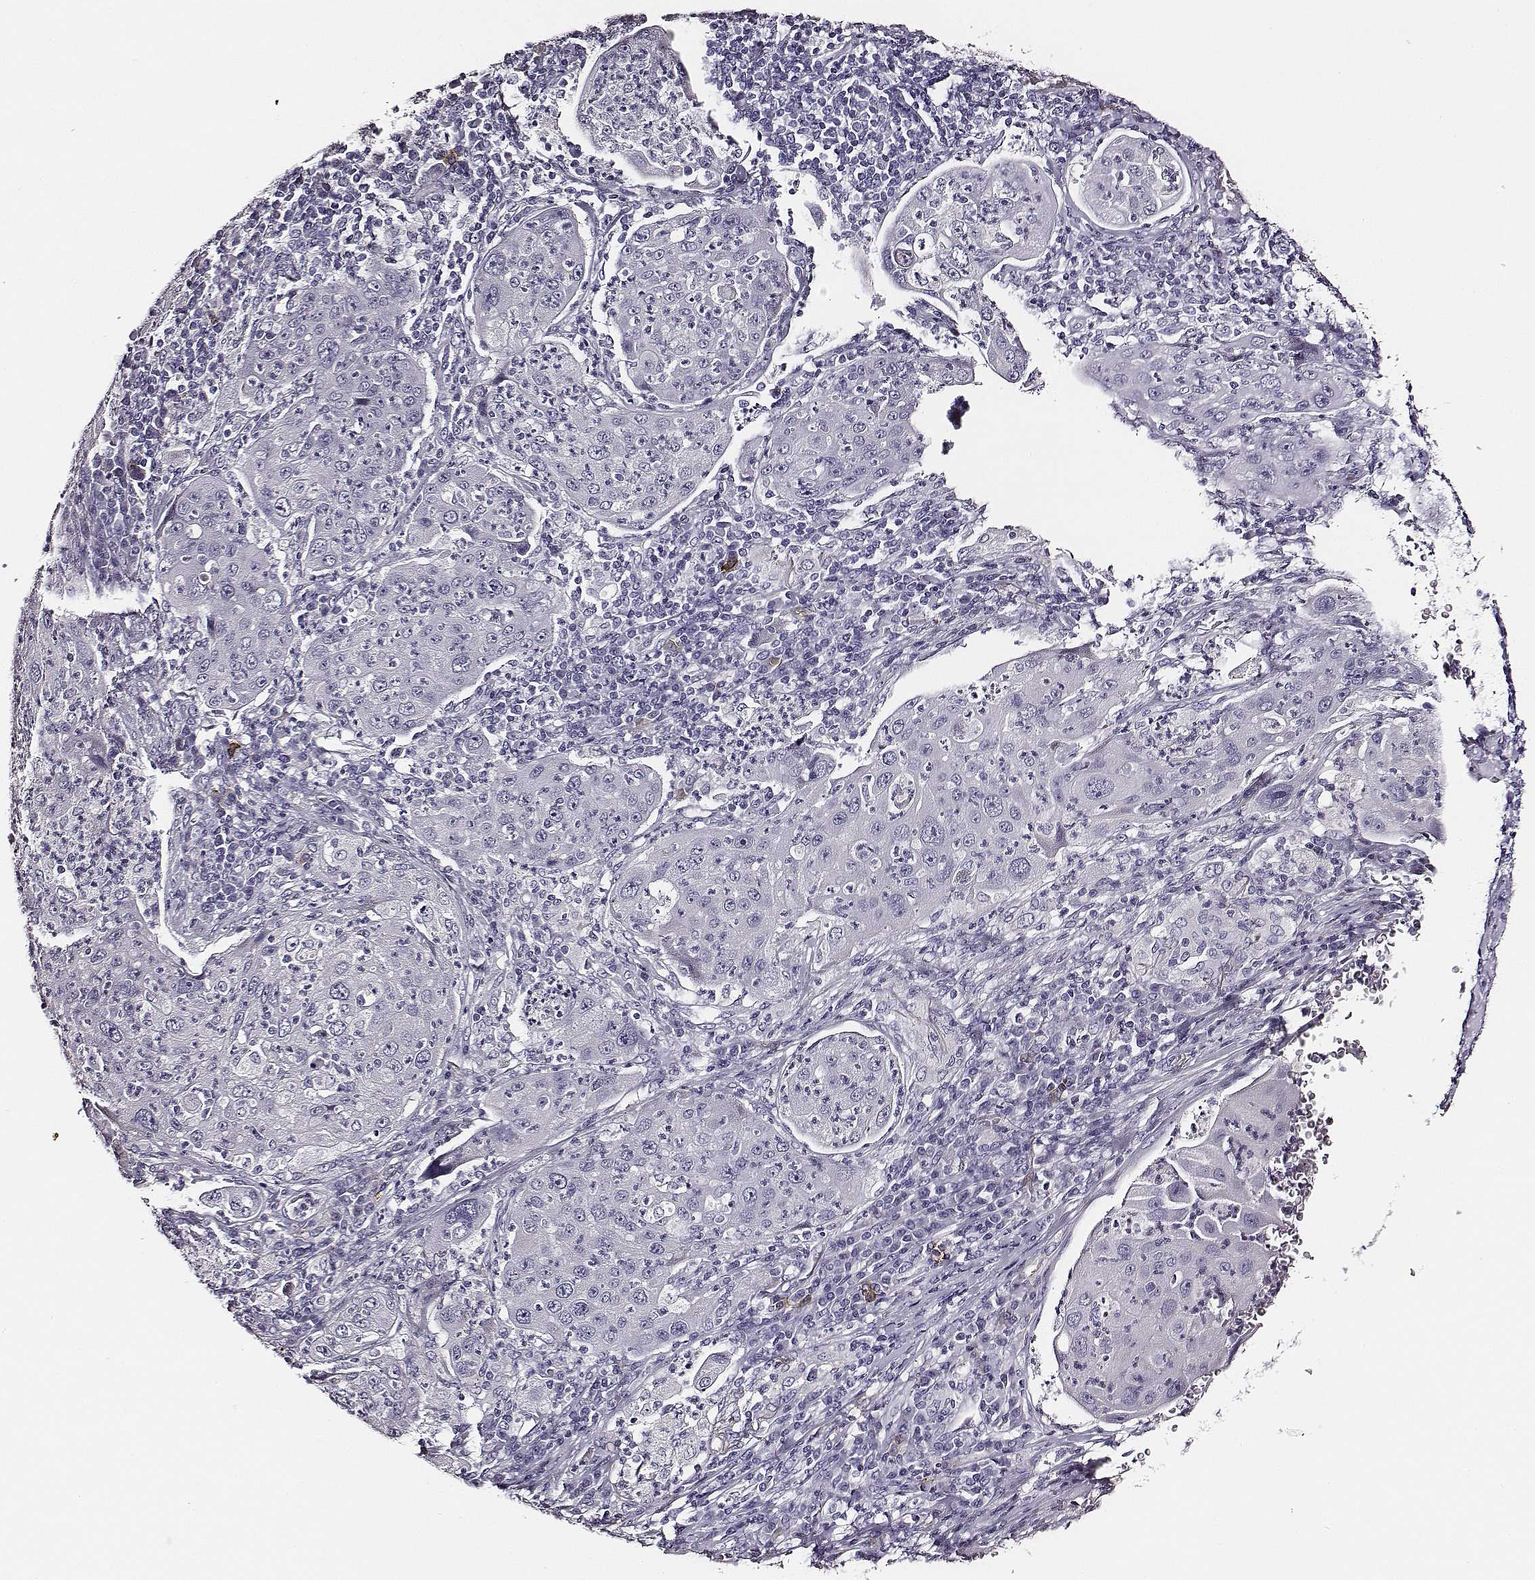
{"staining": {"intensity": "negative", "quantity": "none", "location": "none"}, "tissue": "lung cancer", "cell_type": "Tumor cells", "image_type": "cancer", "snomed": [{"axis": "morphology", "description": "Squamous cell carcinoma, NOS"}, {"axis": "topography", "description": "Lung"}], "caption": "The immunohistochemistry image has no significant expression in tumor cells of lung cancer tissue.", "gene": "DPEP1", "patient": {"sex": "female", "age": 59}}